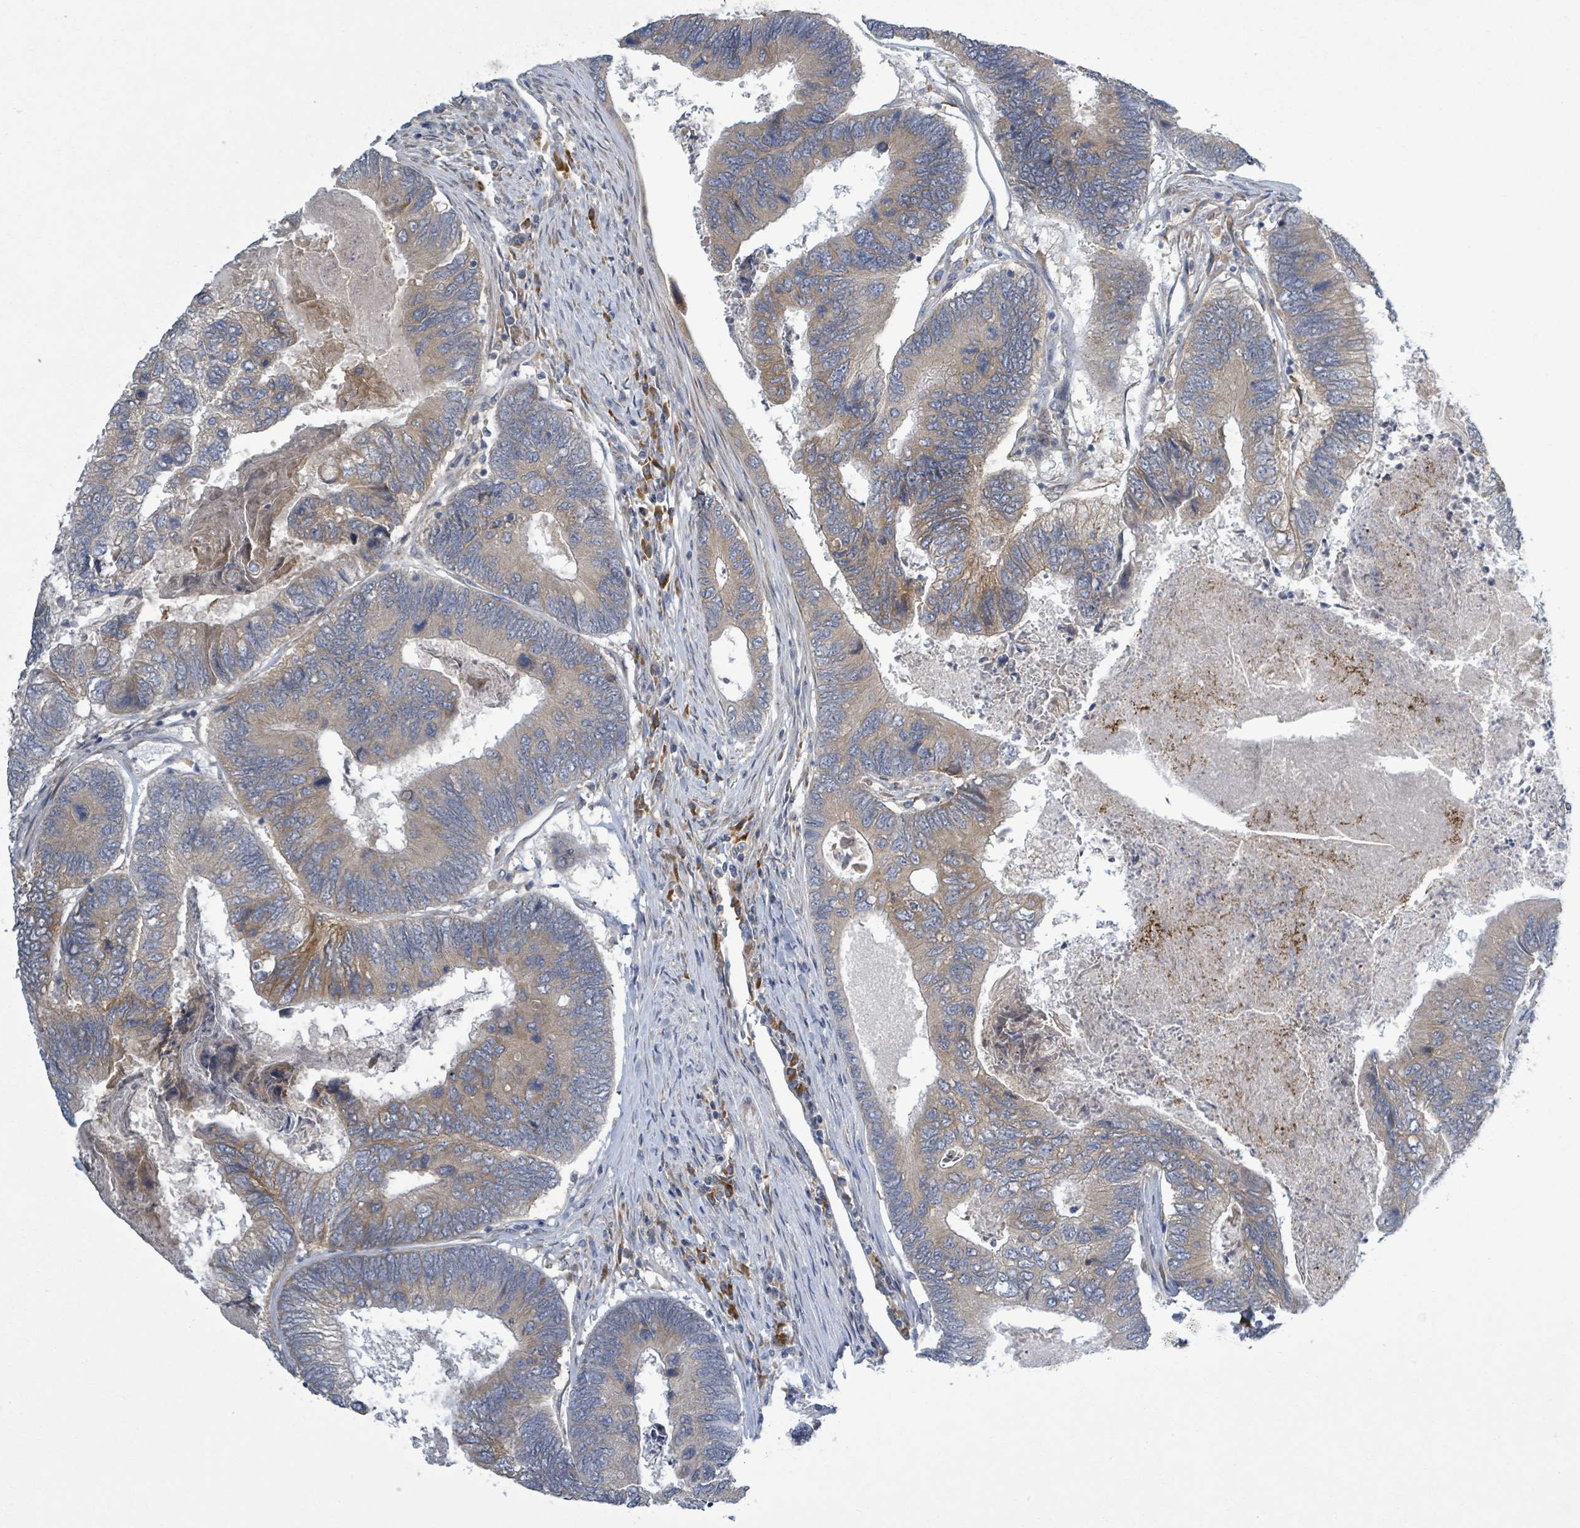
{"staining": {"intensity": "moderate", "quantity": "25%-75%", "location": "cytoplasmic/membranous"}, "tissue": "colorectal cancer", "cell_type": "Tumor cells", "image_type": "cancer", "snomed": [{"axis": "morphology", "description": "Adenocarcinoma, NOS"}, {"axis": "topography", "description": "Colon"}], "caption": "Human colorectal cancer stained with a brown dye reveals moderate cytoplasmic/membranous positive staining in about 25%-75% of tumor cells.", "gene": "ATP13A1", "patient": {"sex": "female", "age": 67}}